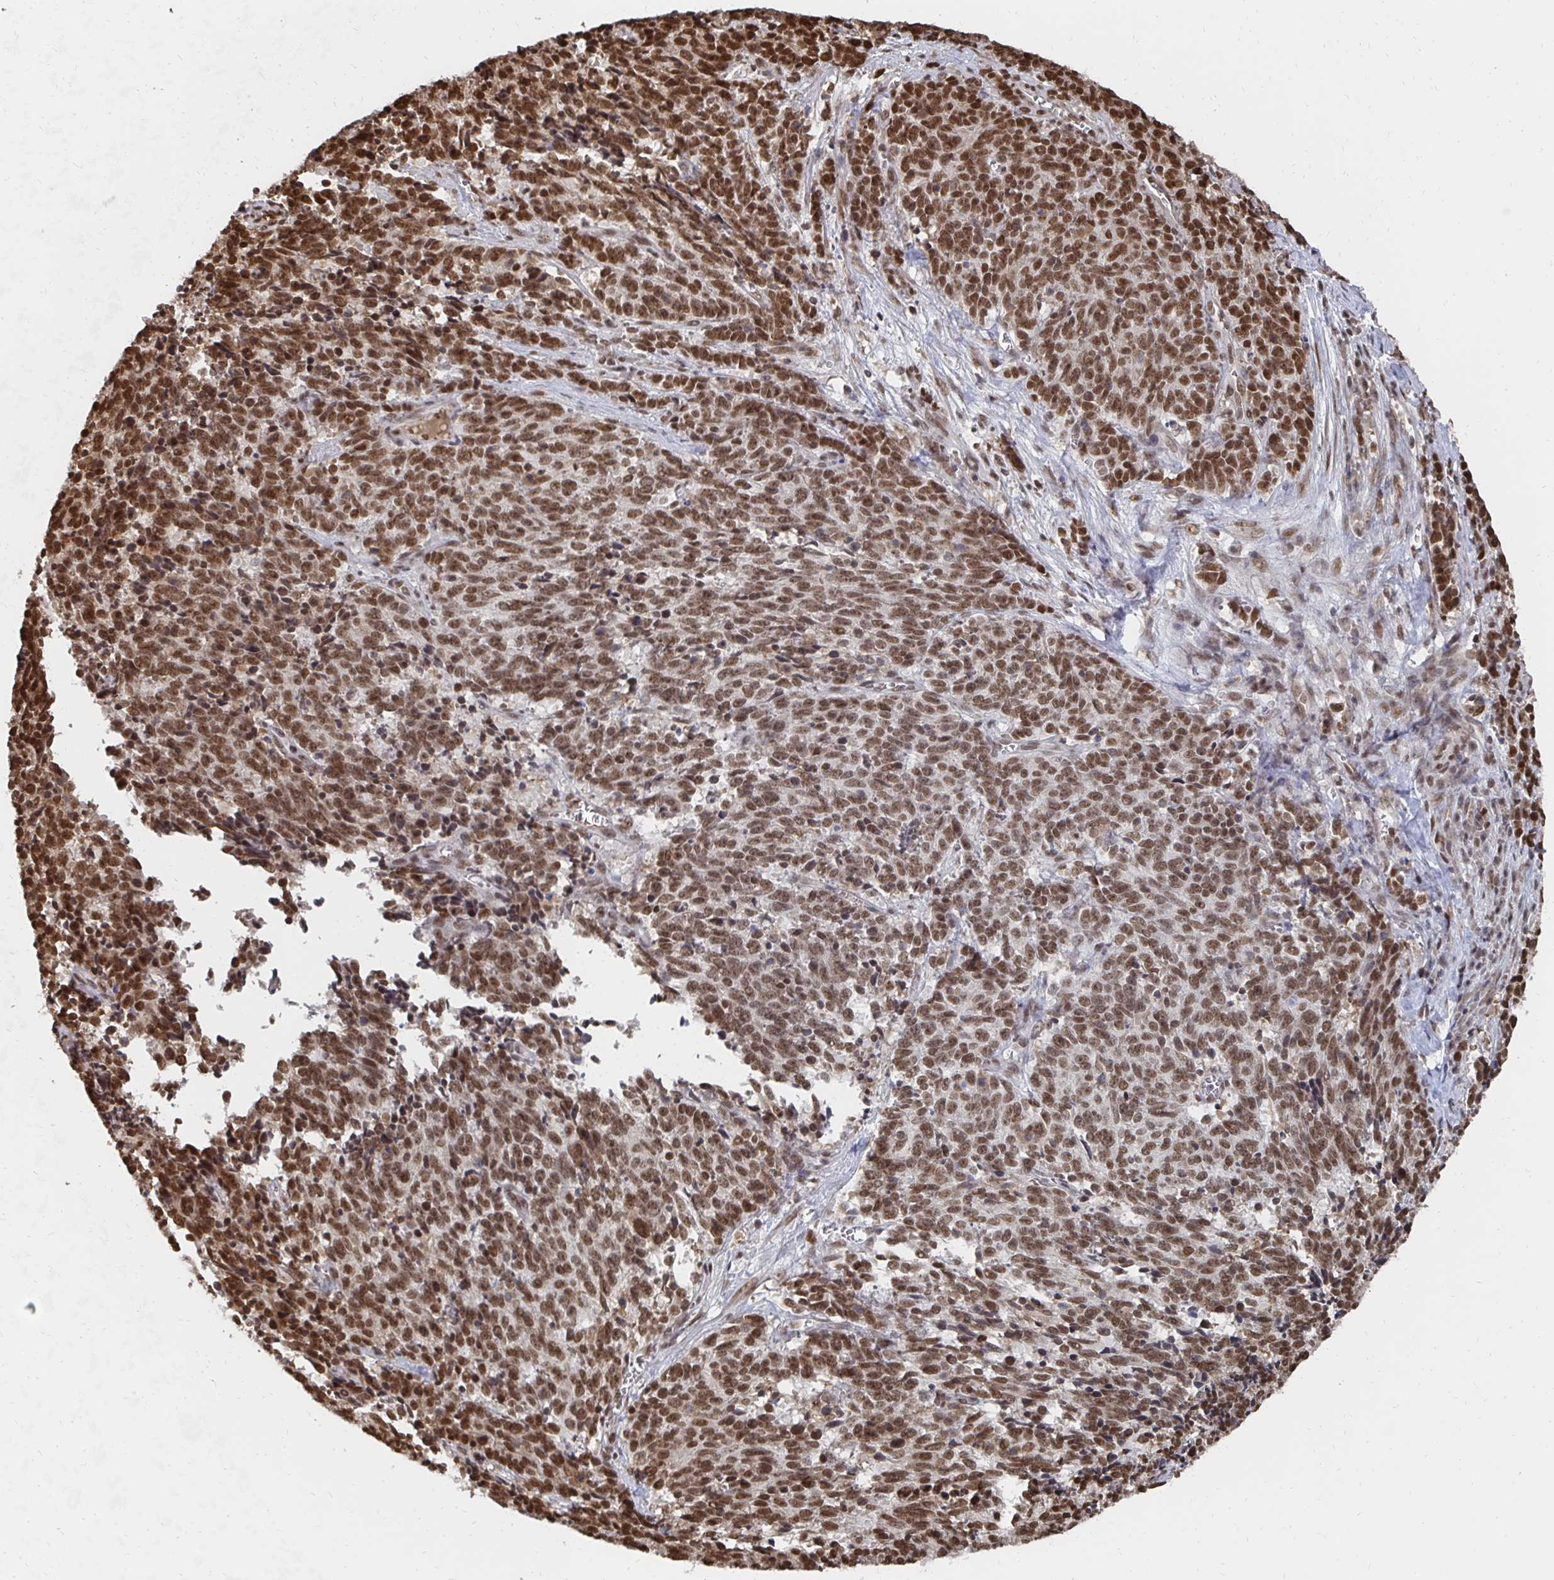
{"staining": {"intensity": "moderate", "quantity": ">75%", "location": "nuclear"}, "tissue": "cervical cancer", "cell_type": "Tumor cells", "image_type": "cancer", "snomed": [{"axis": "morphology", "description": "Squamous cell carcinoma, NOS"}, {"axis": "topography", "description": "Cervix"}], "caption": "The immunohistochemical stain shows moderate nuclear staining in tumor cells of cervical cancer tissue.", "gene": "GTF3C6", "patient": {"sex": "female", "age": 29}}